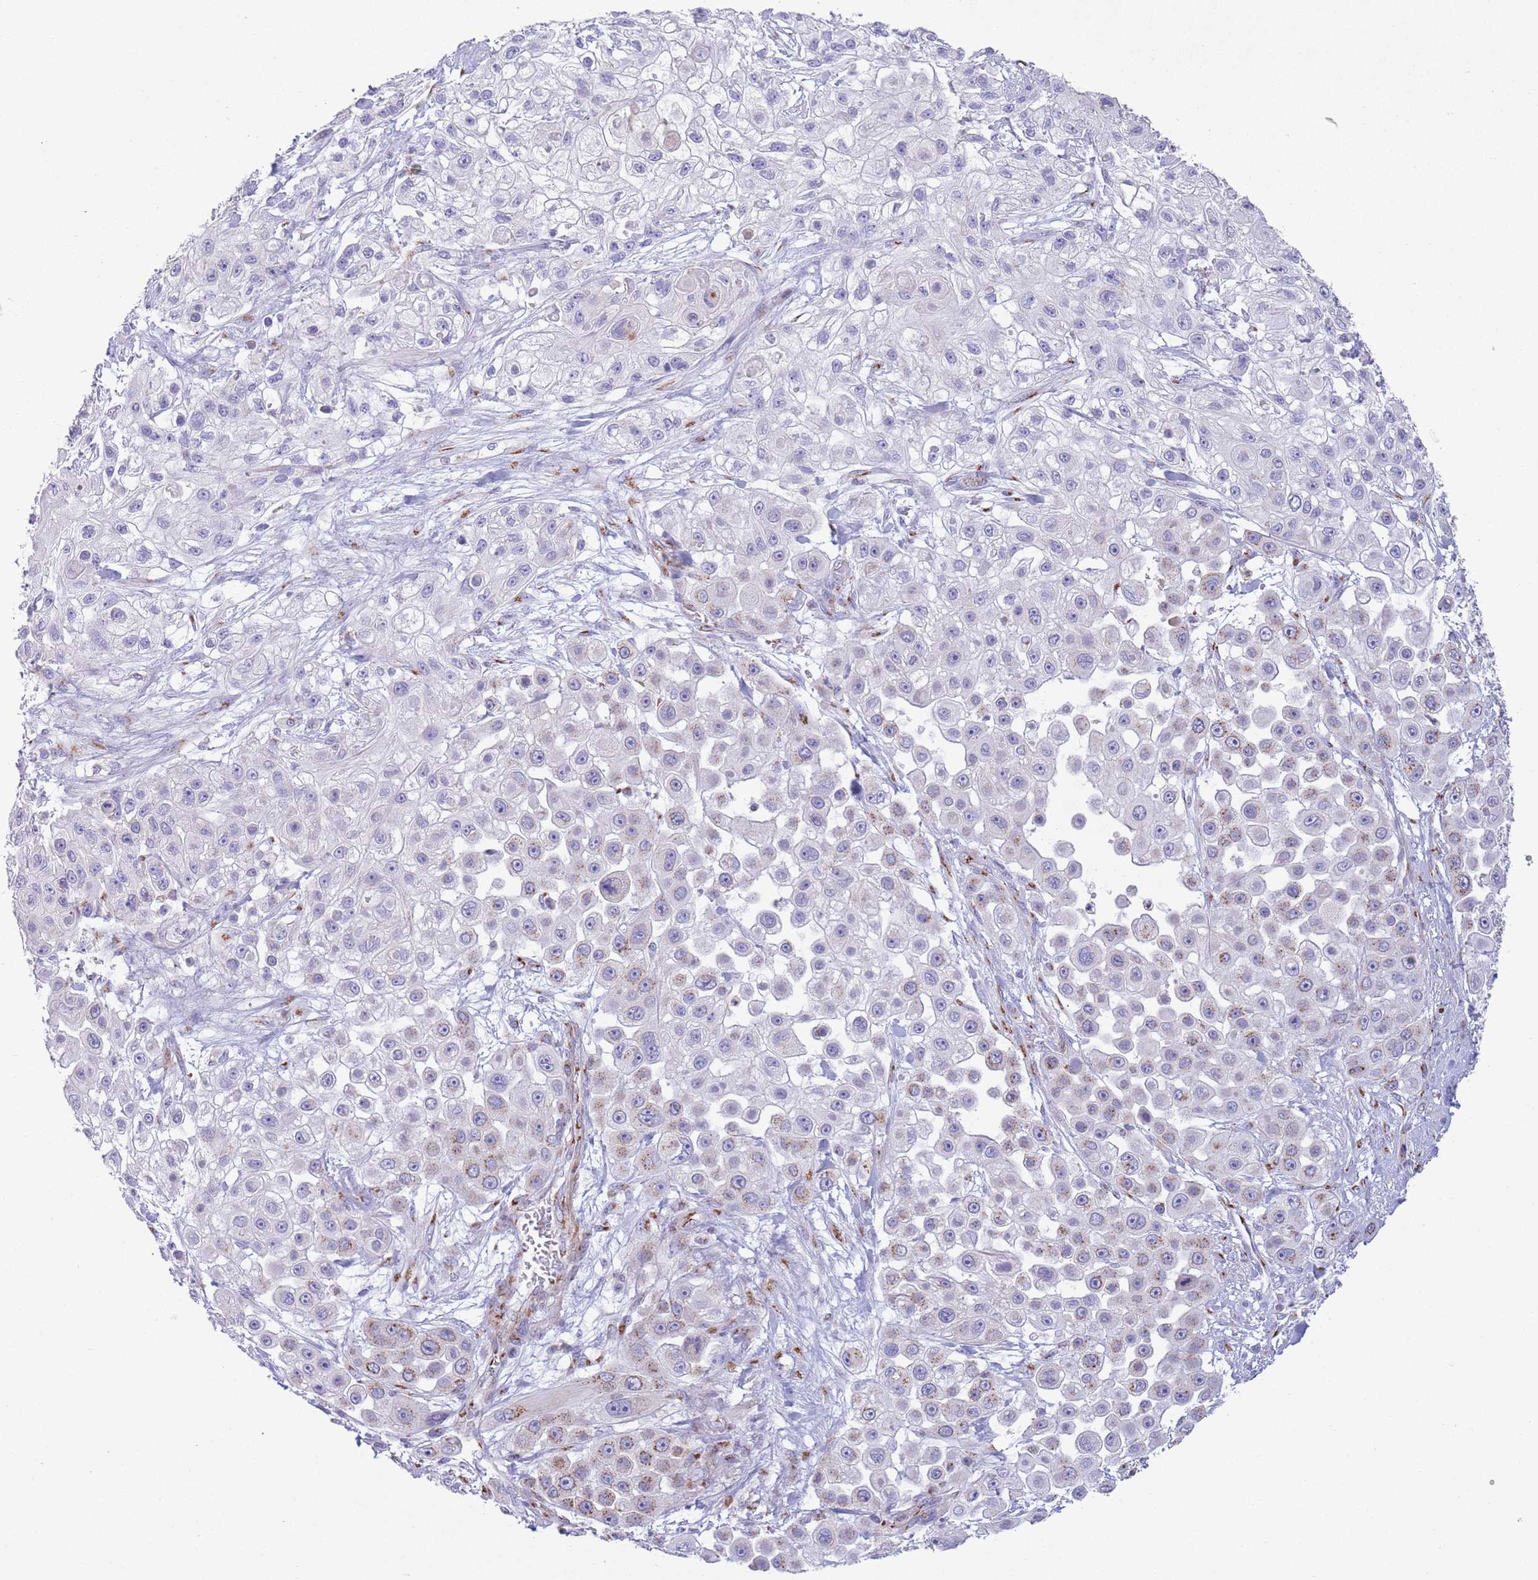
{"staining": {"intensity": "moderate", "quantity": "<25%", "location": "cytoplasmic/membranous"}, "tissue": "skin cancer", "cell_type": "Tumor cells", "image_type": "cancer", "snomed": [{"axis": "morphology", "description": "Squamous cell carcinoma, NOS"}, {"axis": "topography", "description": "Skin"}], "caption": "Brown immunohistochemical staining in human skin cancer shows moderate cytoplasmic/membranous positivity in approximately <25% of tumor cells.", "gene": "C20orf96", "patient": {"sex": "male", "age": 67}}